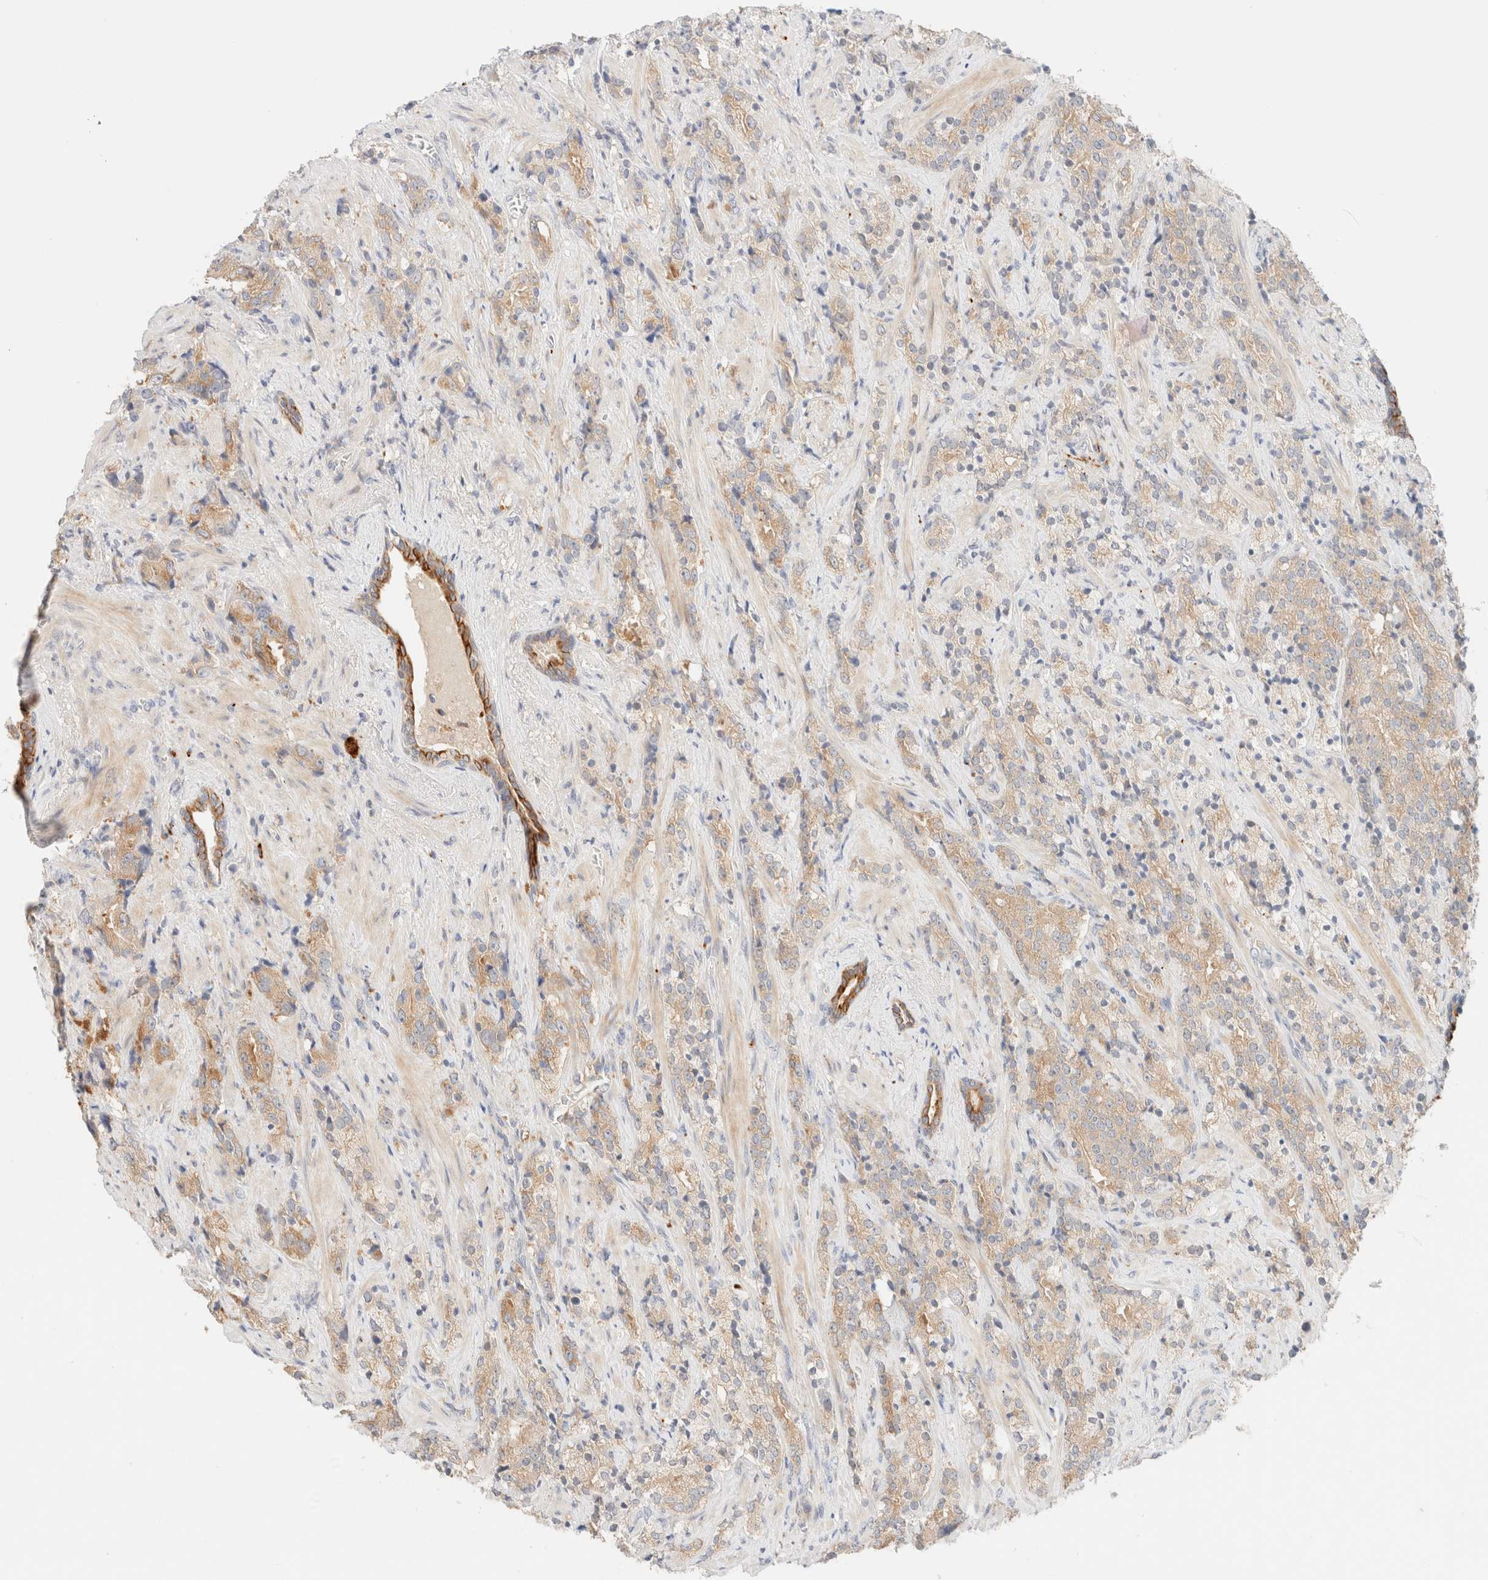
{"staining": {"intensity": "moderate", "quantity": ">75%", "location": "cytoplasmic/membranous"}, "tissue": "prostate cancer", "cell_type": "Tumor cells", "image_type": "cancer", "snomed": [{"axis": "morphology", "description": "Adenocarcinoma, High grade"}, {"axis": "topography", "description": "Prostate"}], "caption": "Prostate cancer stained with DAB (3,3'-diaminobenzidine) immunohistochemistry (IHC) displays medium levels of moderate cytoplasmic/membranous expression in approximately >75% of tumor cells.", "gene": "SGSM2", "patient": {"sex": "male", "age": 71}}